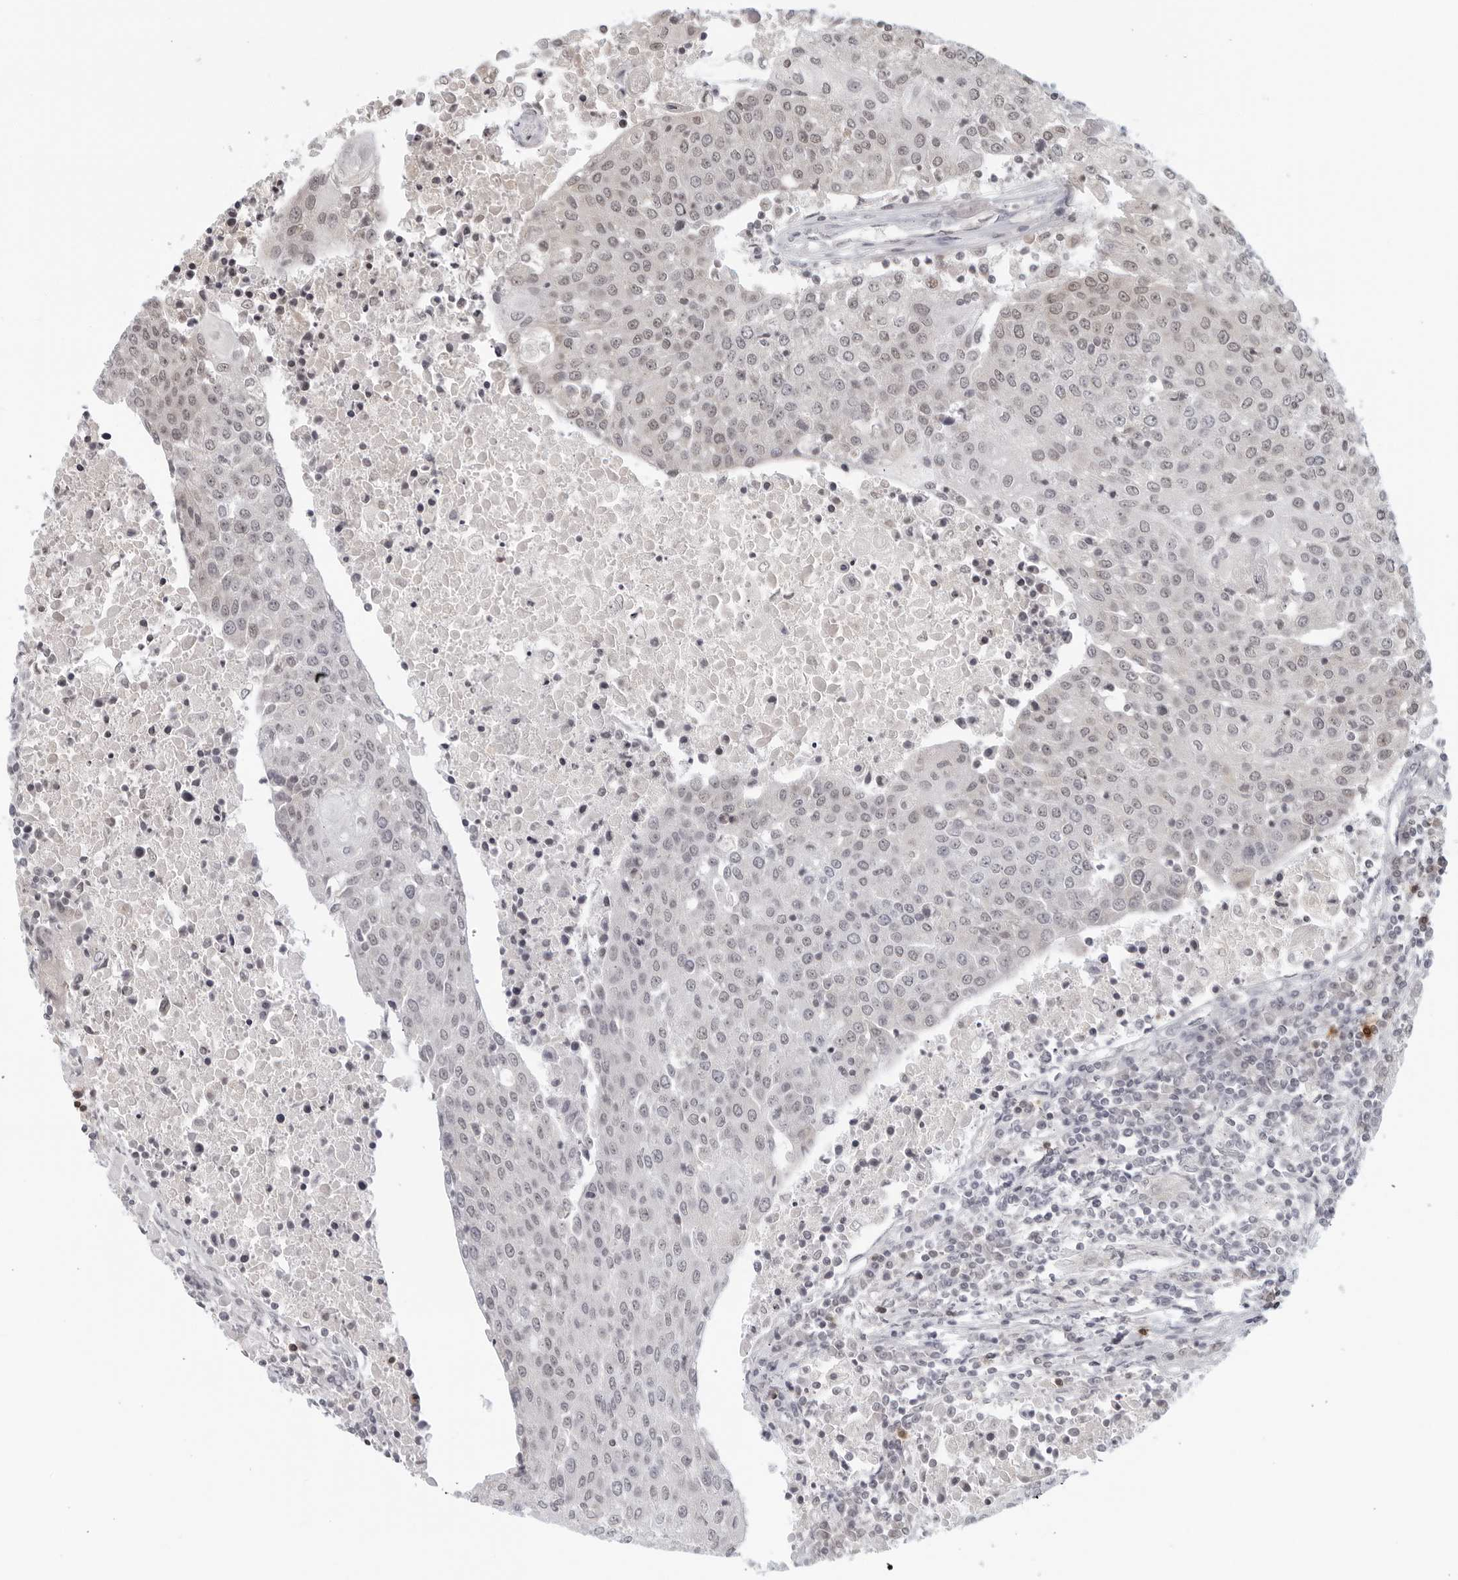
{"staining": {"intensity": "weak", "quantity": "<25%", "location": "nuclear"}, "tissue": "urothelial cancer", "cell_type": "Tumor cells", "image_type": "cancer", "snomed": [{"axis": "morphology", "description": "Urothelial carcinoma, High grade"}, {"axis": "topography", "description": "Urinary bladder"}], "caption": "Photomicrograph shows no protein positivity in tumor cells of urothelial cancer tissue.", "gene": "RAB11FIP3", "patient": {"sex": "female", "age": 85}}